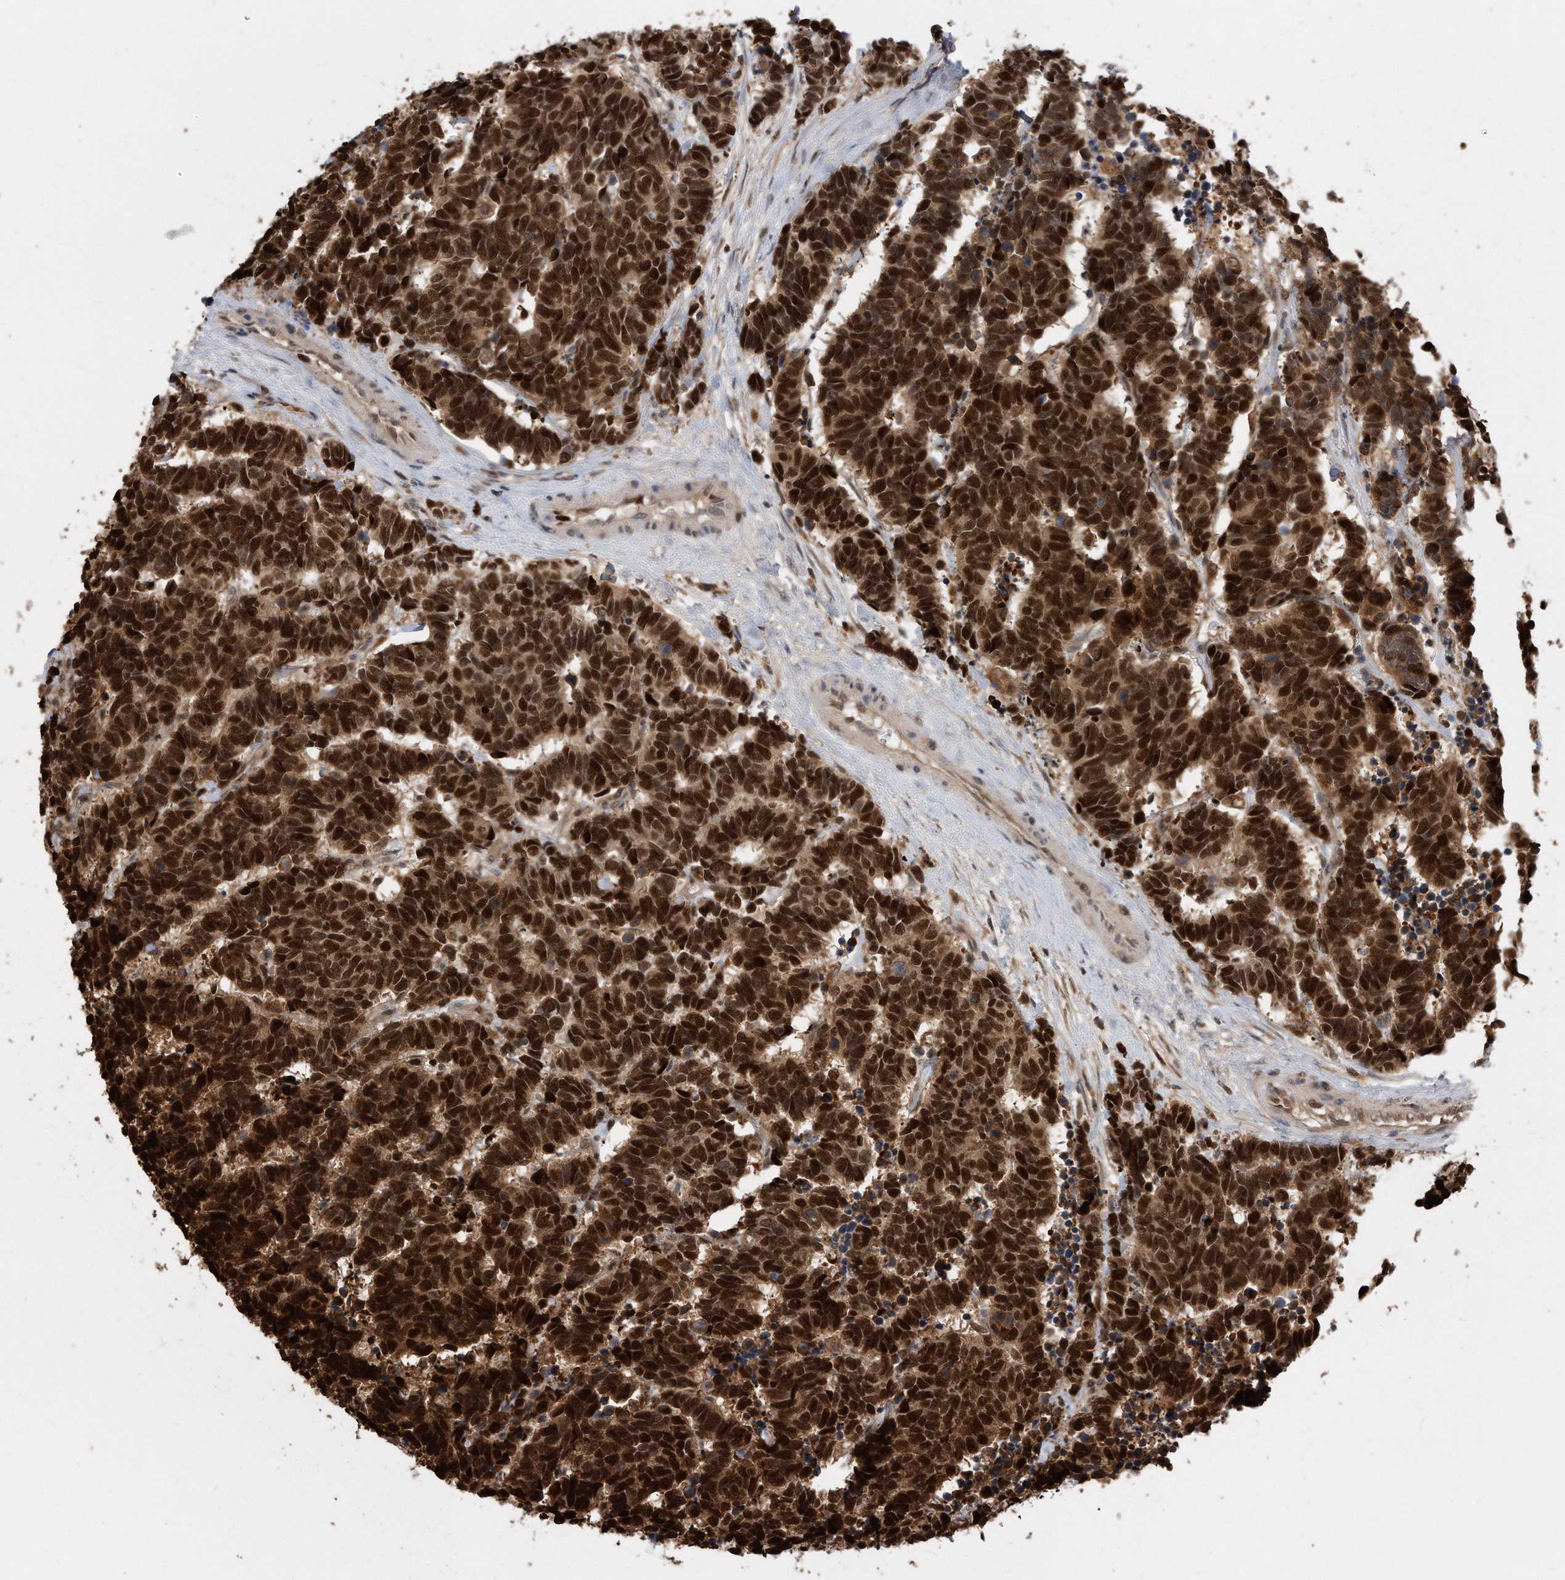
{"staining": {"intensity": "strong", "quantity": ">75%", "location": "nuclear"}, "tissue": "carcinoid", "cell_type": "Tumor cells", "image_type": "cancer", "snomed": [{"axis": "morphology", "description": "Carcinoma, NOS"}, {"axis": "morphology", "description": "Carcinoid, malignant, NOS"}, {"axis": "topography", "description": "Urinary bladder"}], "caption": "Protein expression analysis of carcinoid shows strong nuclear positivity in about >75% of tumor cells.", "gene": "PCNA", "patient": {"sex": "male", "age": 57}}